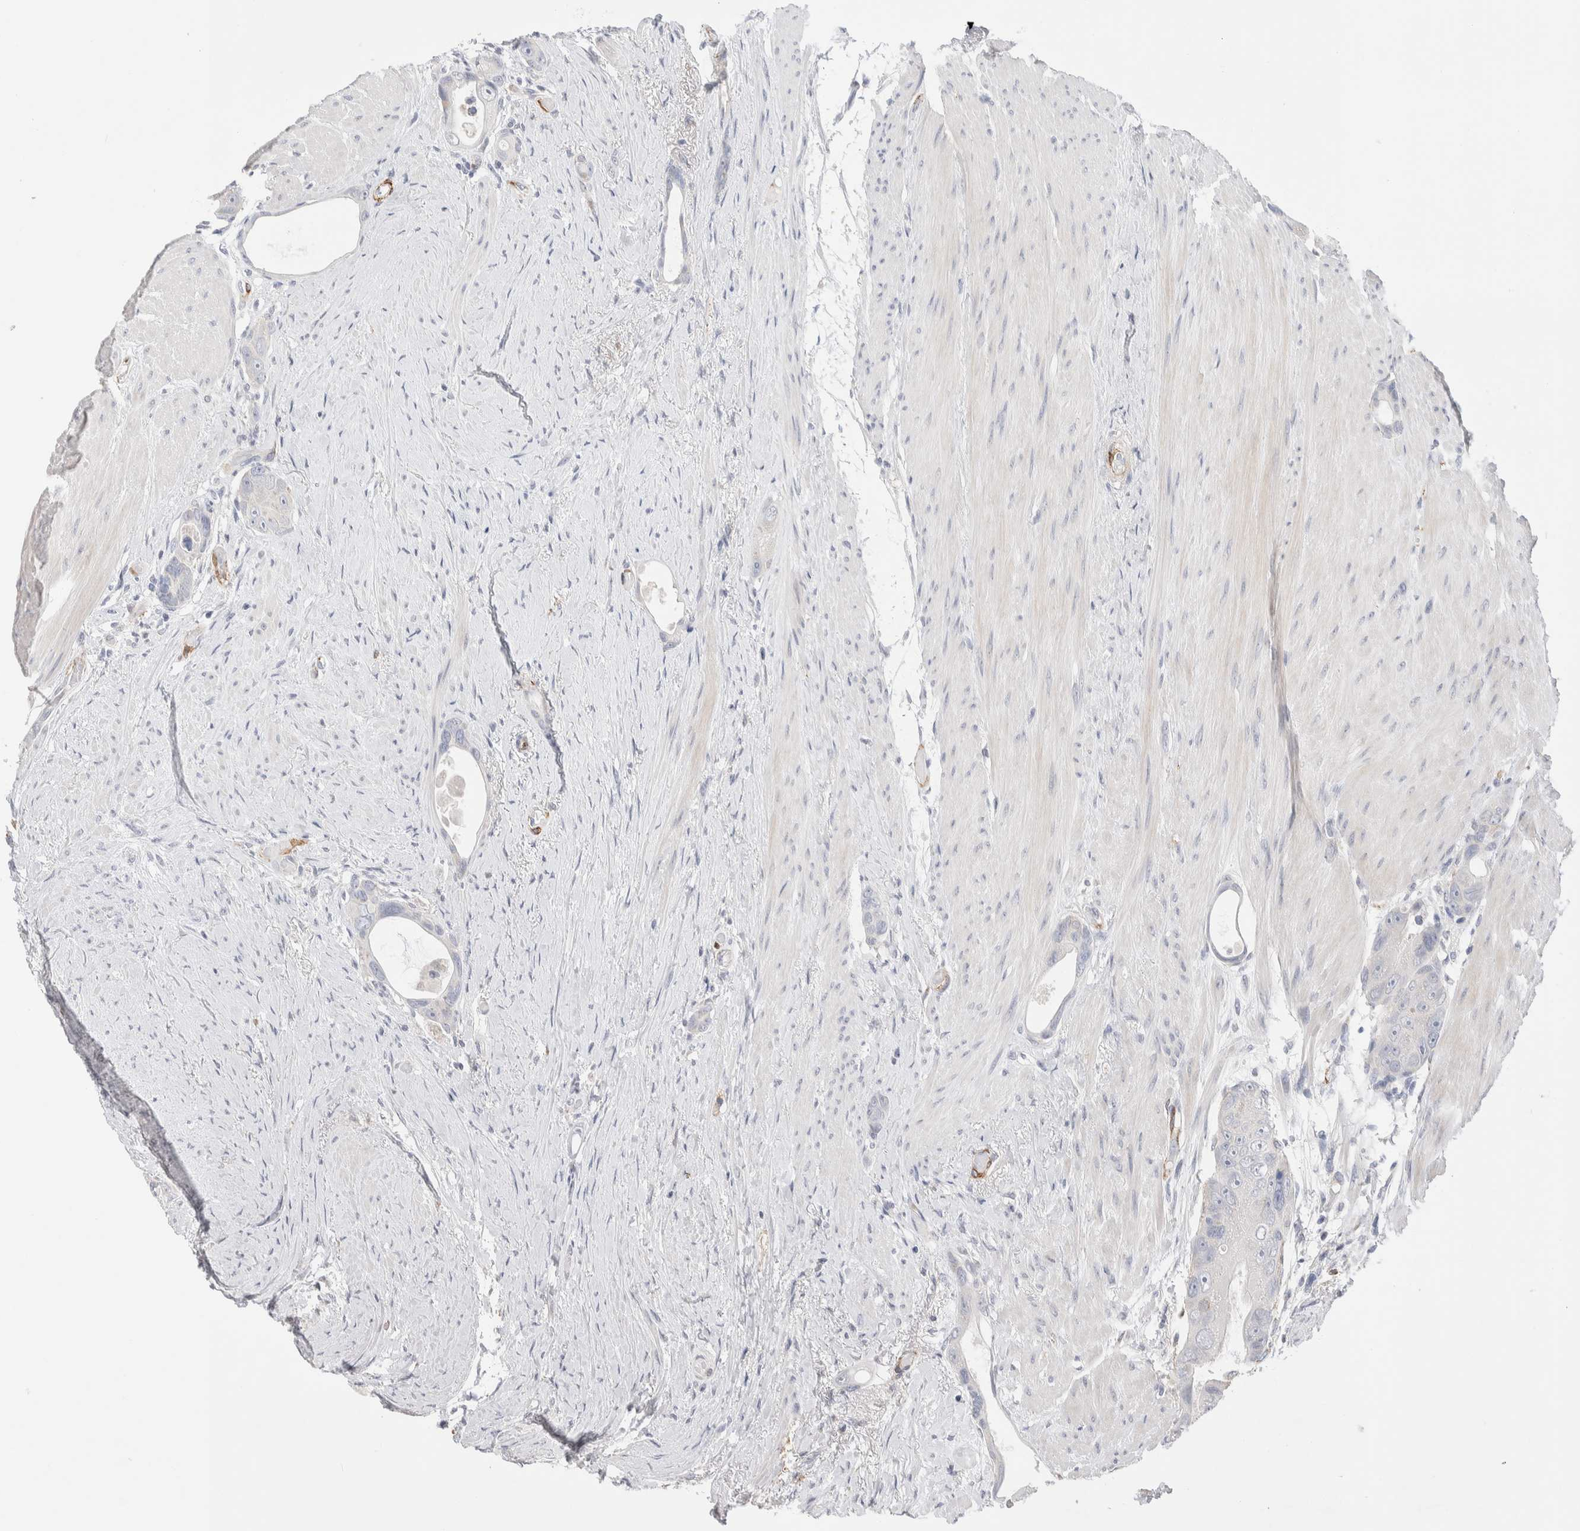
{"staining": {"intensity": "negative", "quantity": "none", "location": "none"}, "tissue": "colorectal cancer", "cell_type": "Tumor cells", "image_type": "cancer", "snomed": [{"axis": "morphology", "description": "Adenocarcinoma, NOS"}, {"axis": "topography", "description": "Rectum"}], "caption": "This histopathology image is of adenocarcinoma (colorectal) stained with immunohistochemistry to label a protein in brown with the nuclei are counter-stained blue. There is no staining in tumor cells.", "gene": "SEPTIN4", "patient": {"sex": "male", "age": 51}}